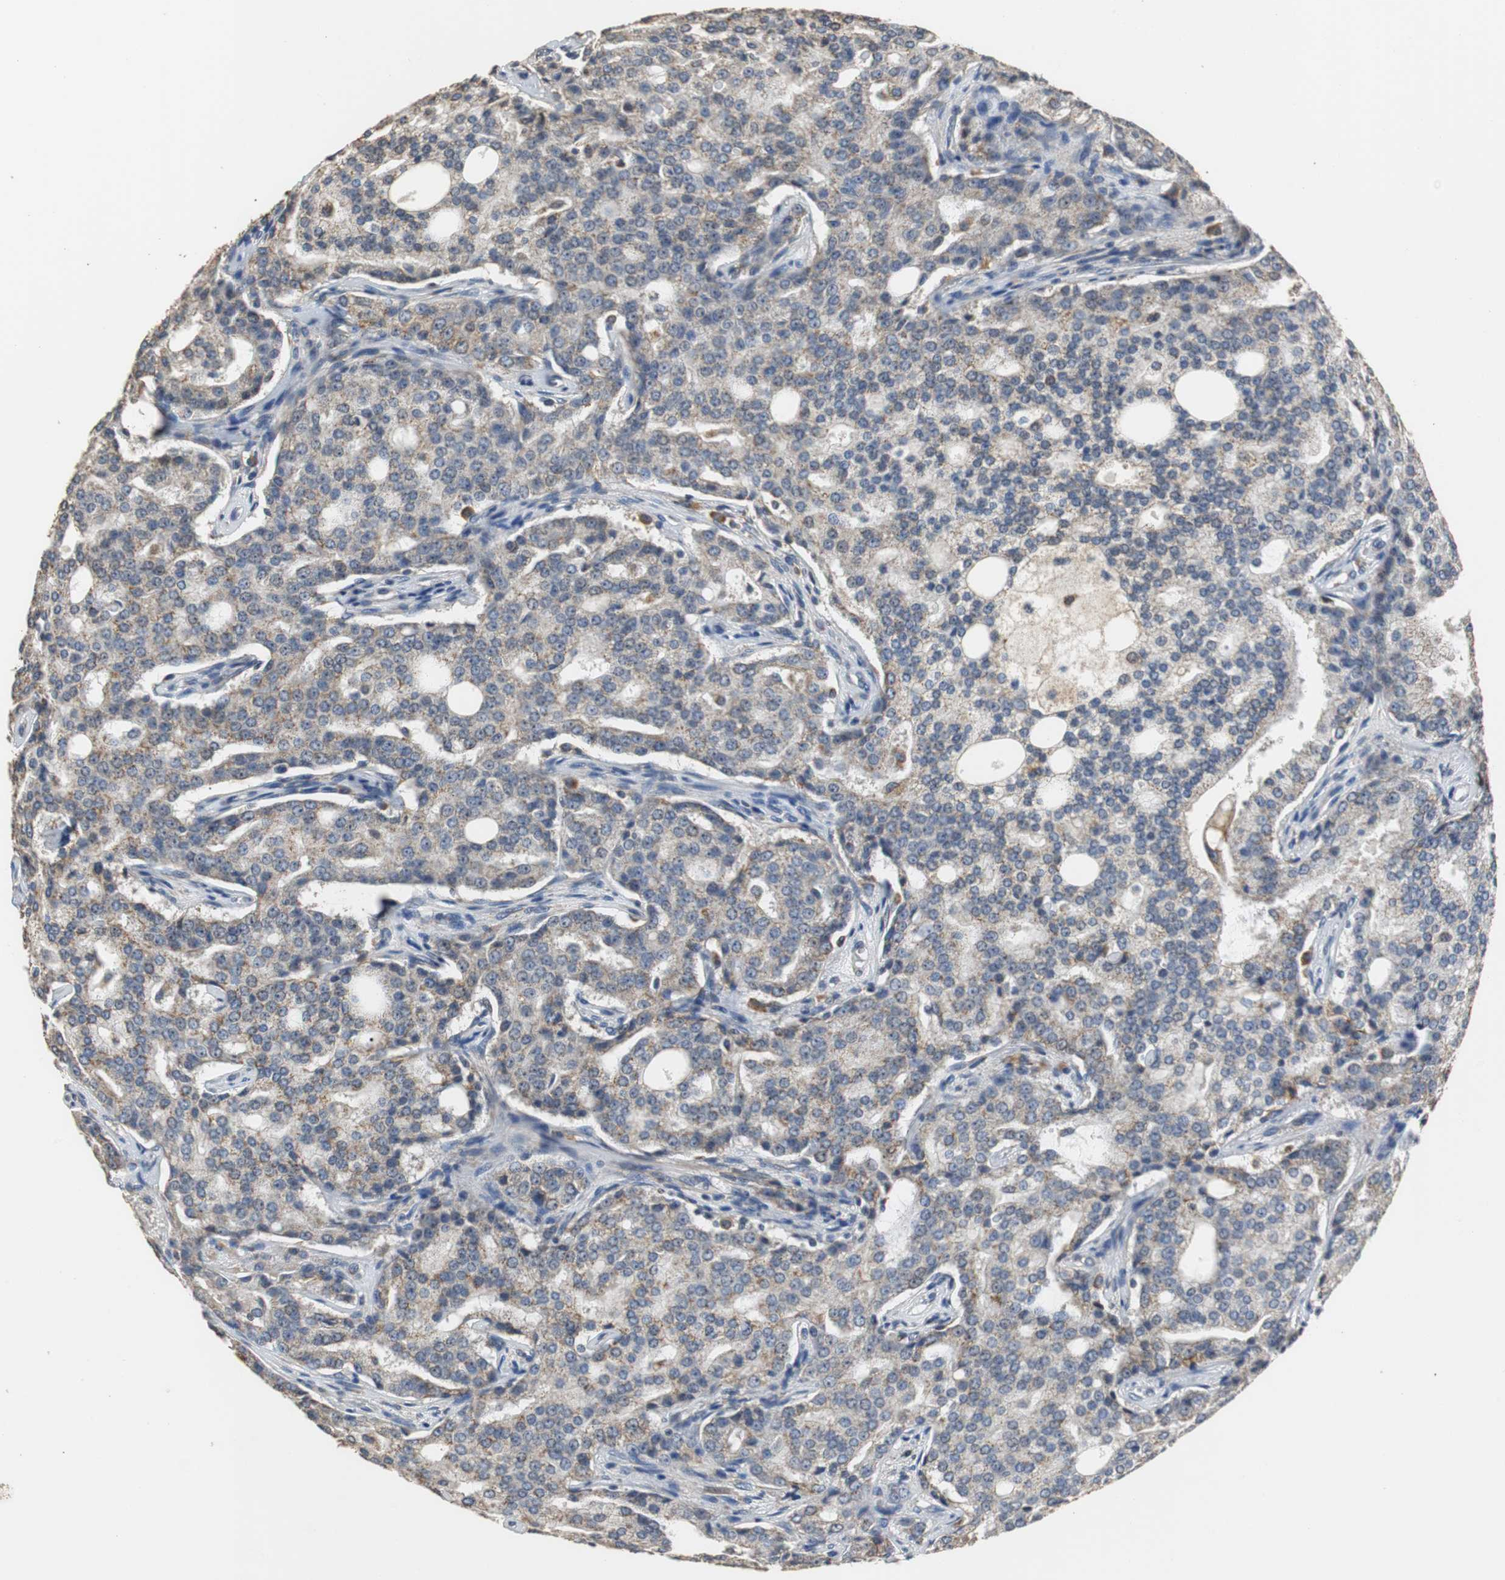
{"staining": {"intensity": "weak", "quantity": ">75%", "location": "cytoplasmic/membranous"}, "tissue": "prostate cancer", "cell_type": "Tumor cells", "image_type": "cancer", "snomed": [{"axis": "morphology", "description": "Adenocarcinoma, High grade"}, {"axis": "topography", "description": "Prostate"}], "caption": "IHC micrograph of neoplastic tissue: human adenocarcinoma (high-grade) (prostate) stained using IHC exhibits low levels of weak protein expression localized specifically in the cytoplasmic/membranous of tumor cells, appearing as a cytoplasmic/membranous brown color.", "gene": "HMGCL", "patient": {"sex": "male", "age": 72}}